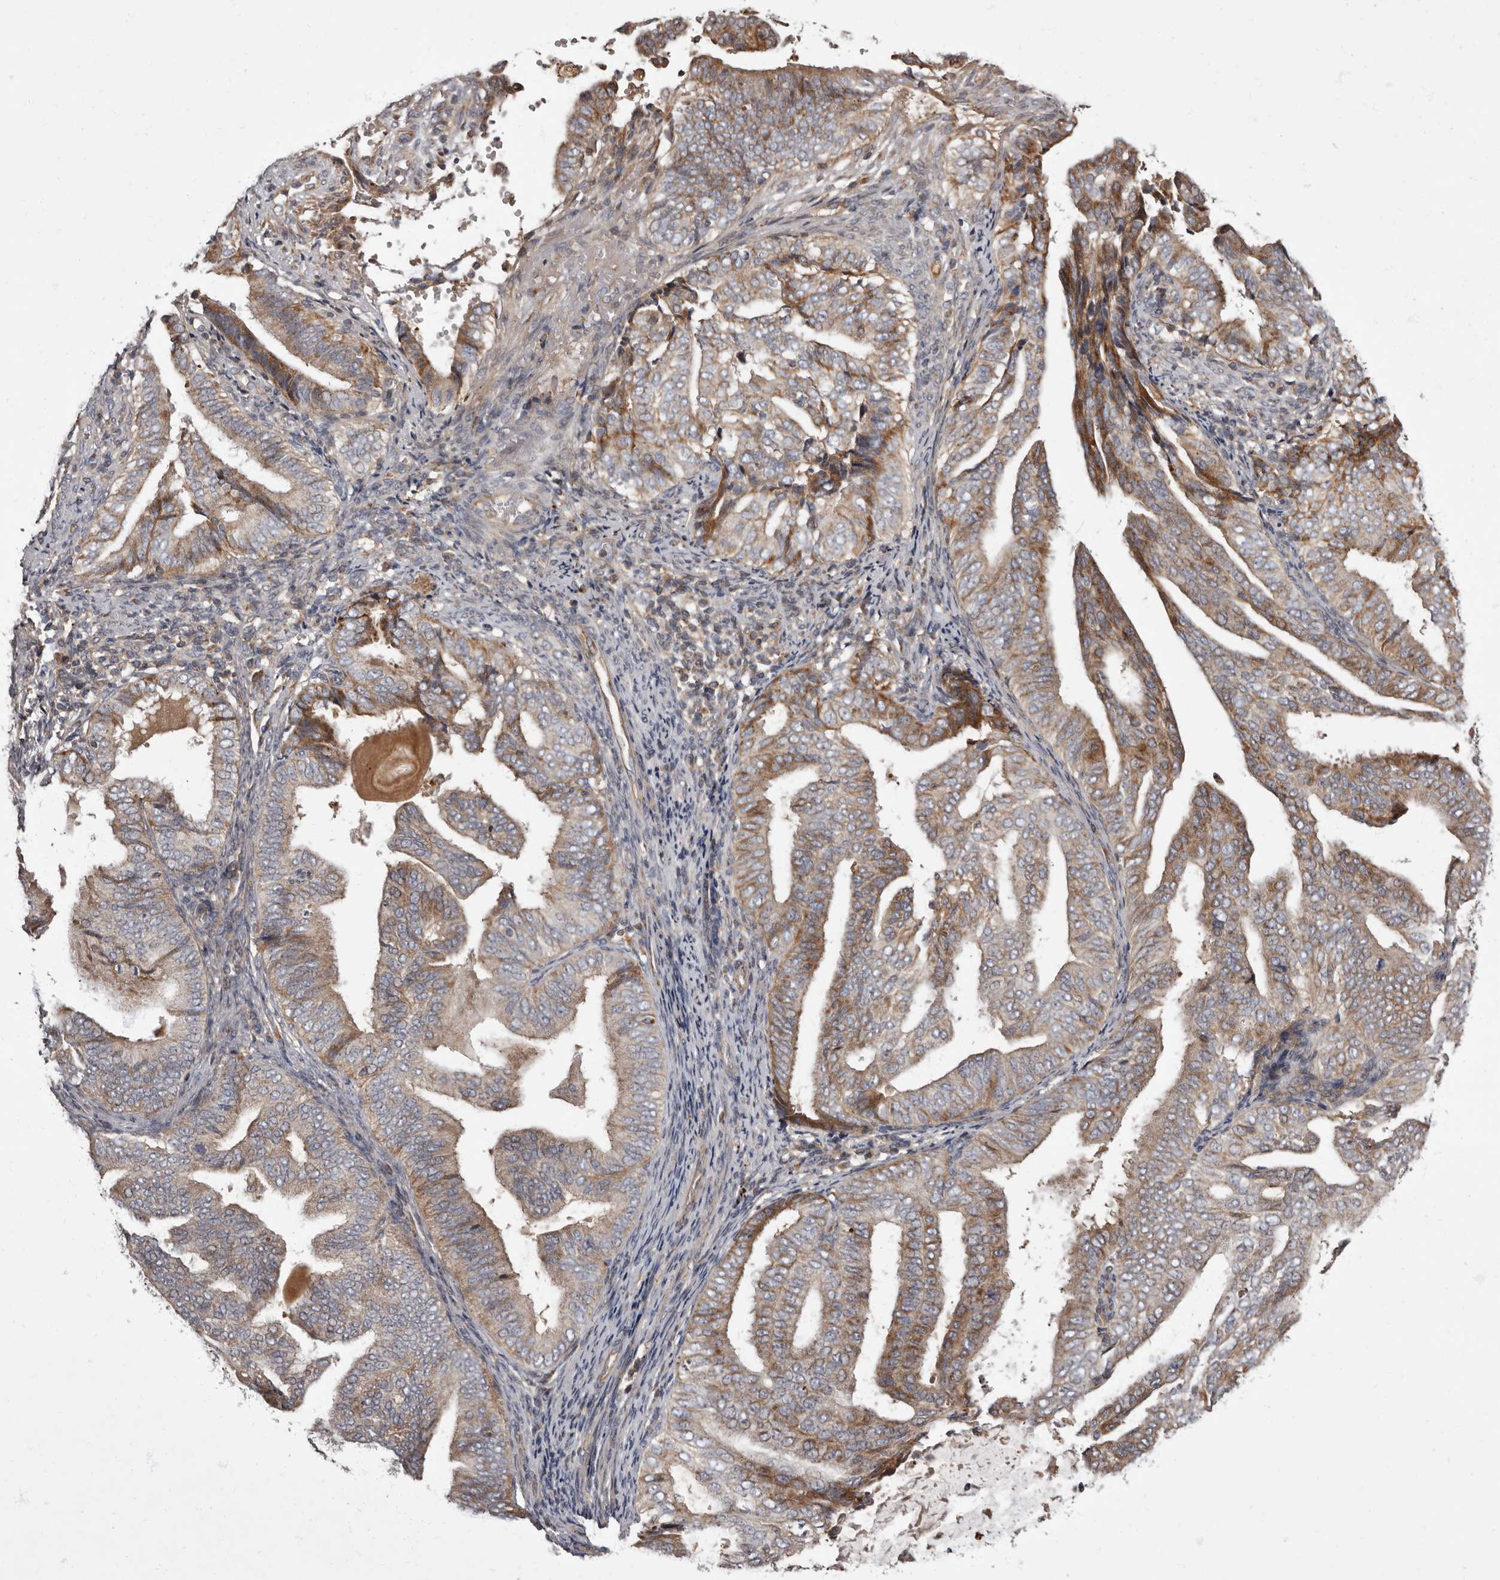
{"staining": {"intensity": "moderate", "quantity": "25%-75%", "location": "cytoplasmic/membranous"}, "tissue": "endometrial cancer", "cell_type": "Tumor cells", "image_type": "cancer", "snomed": [{"axis": "morphology", "description": "Adenocarcinoma, NOS"}, {"axis": "topography", "description": "Endometrium"}], "caption": "Endometrial cancer was stained to show a protein in brown. There is medium levels of moderate cytoplasmic/membranous expression in approximately 25%-75% of tumor cells.", "gene": "ADCY2", "patient": {"sex": "female", "age": 58}}